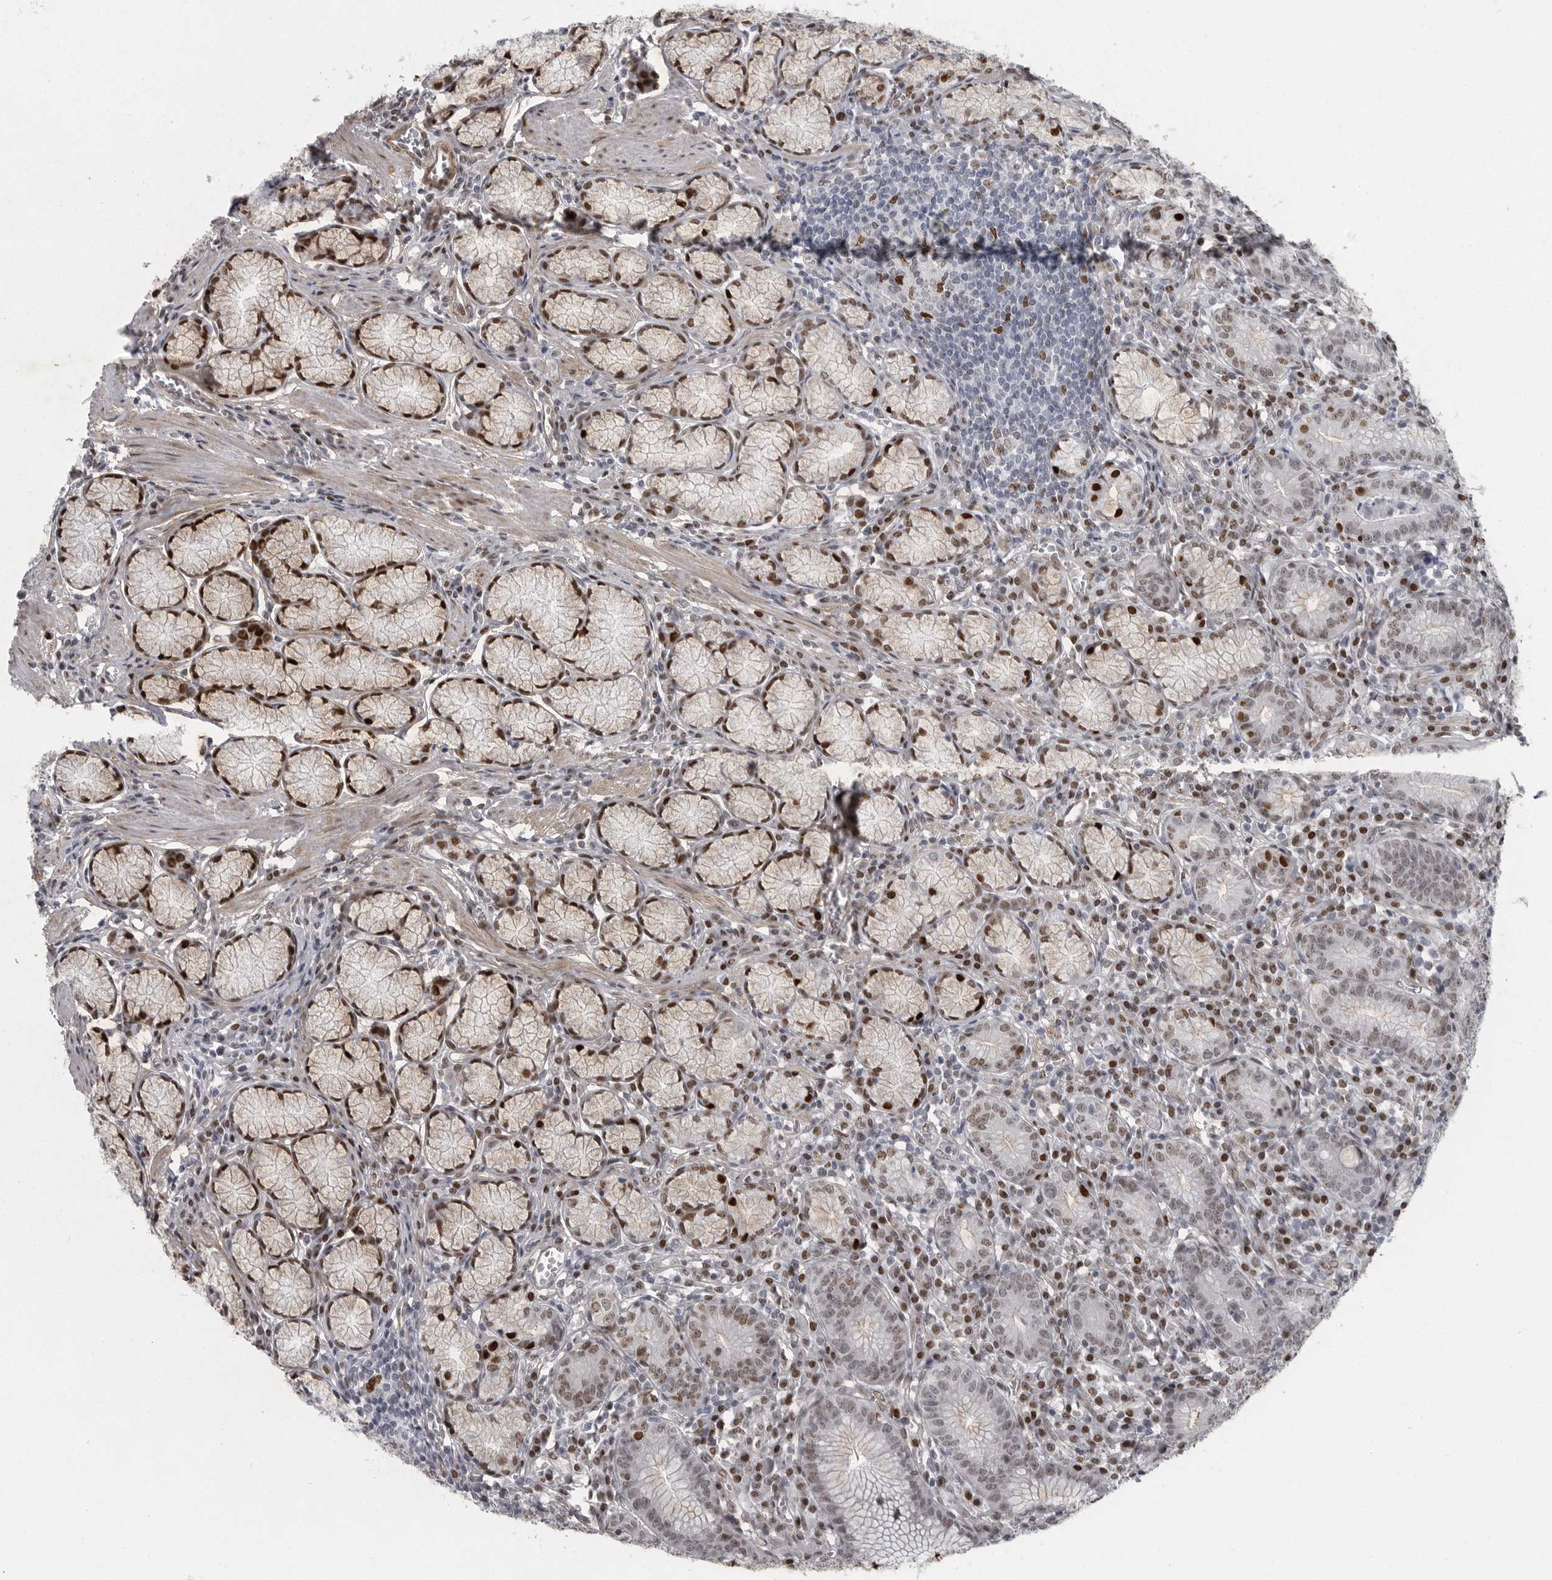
{"staining": {"intensity": "moderate", "quantity": "25%-75%", "location": "nuclear"}, "tissue": "stomach", "cell_type": "Glandular cells", "image_type": "normal", "snomed": [{"axis": "morphology", "description": "Normal tissue, NOS"}, {"axis": "topography", "description": "Stomach"}], "caption": "High-magnification brightfield microscopy of benign stomach stained with DAB (brown) and counterstained with hematoxylin (blue). glandular cells exhibit moderate nuclear staining is identified in approximately25%-75% of cells.", "gene": "HMGN3", "patient": {"sex": "male", "age": 55}}